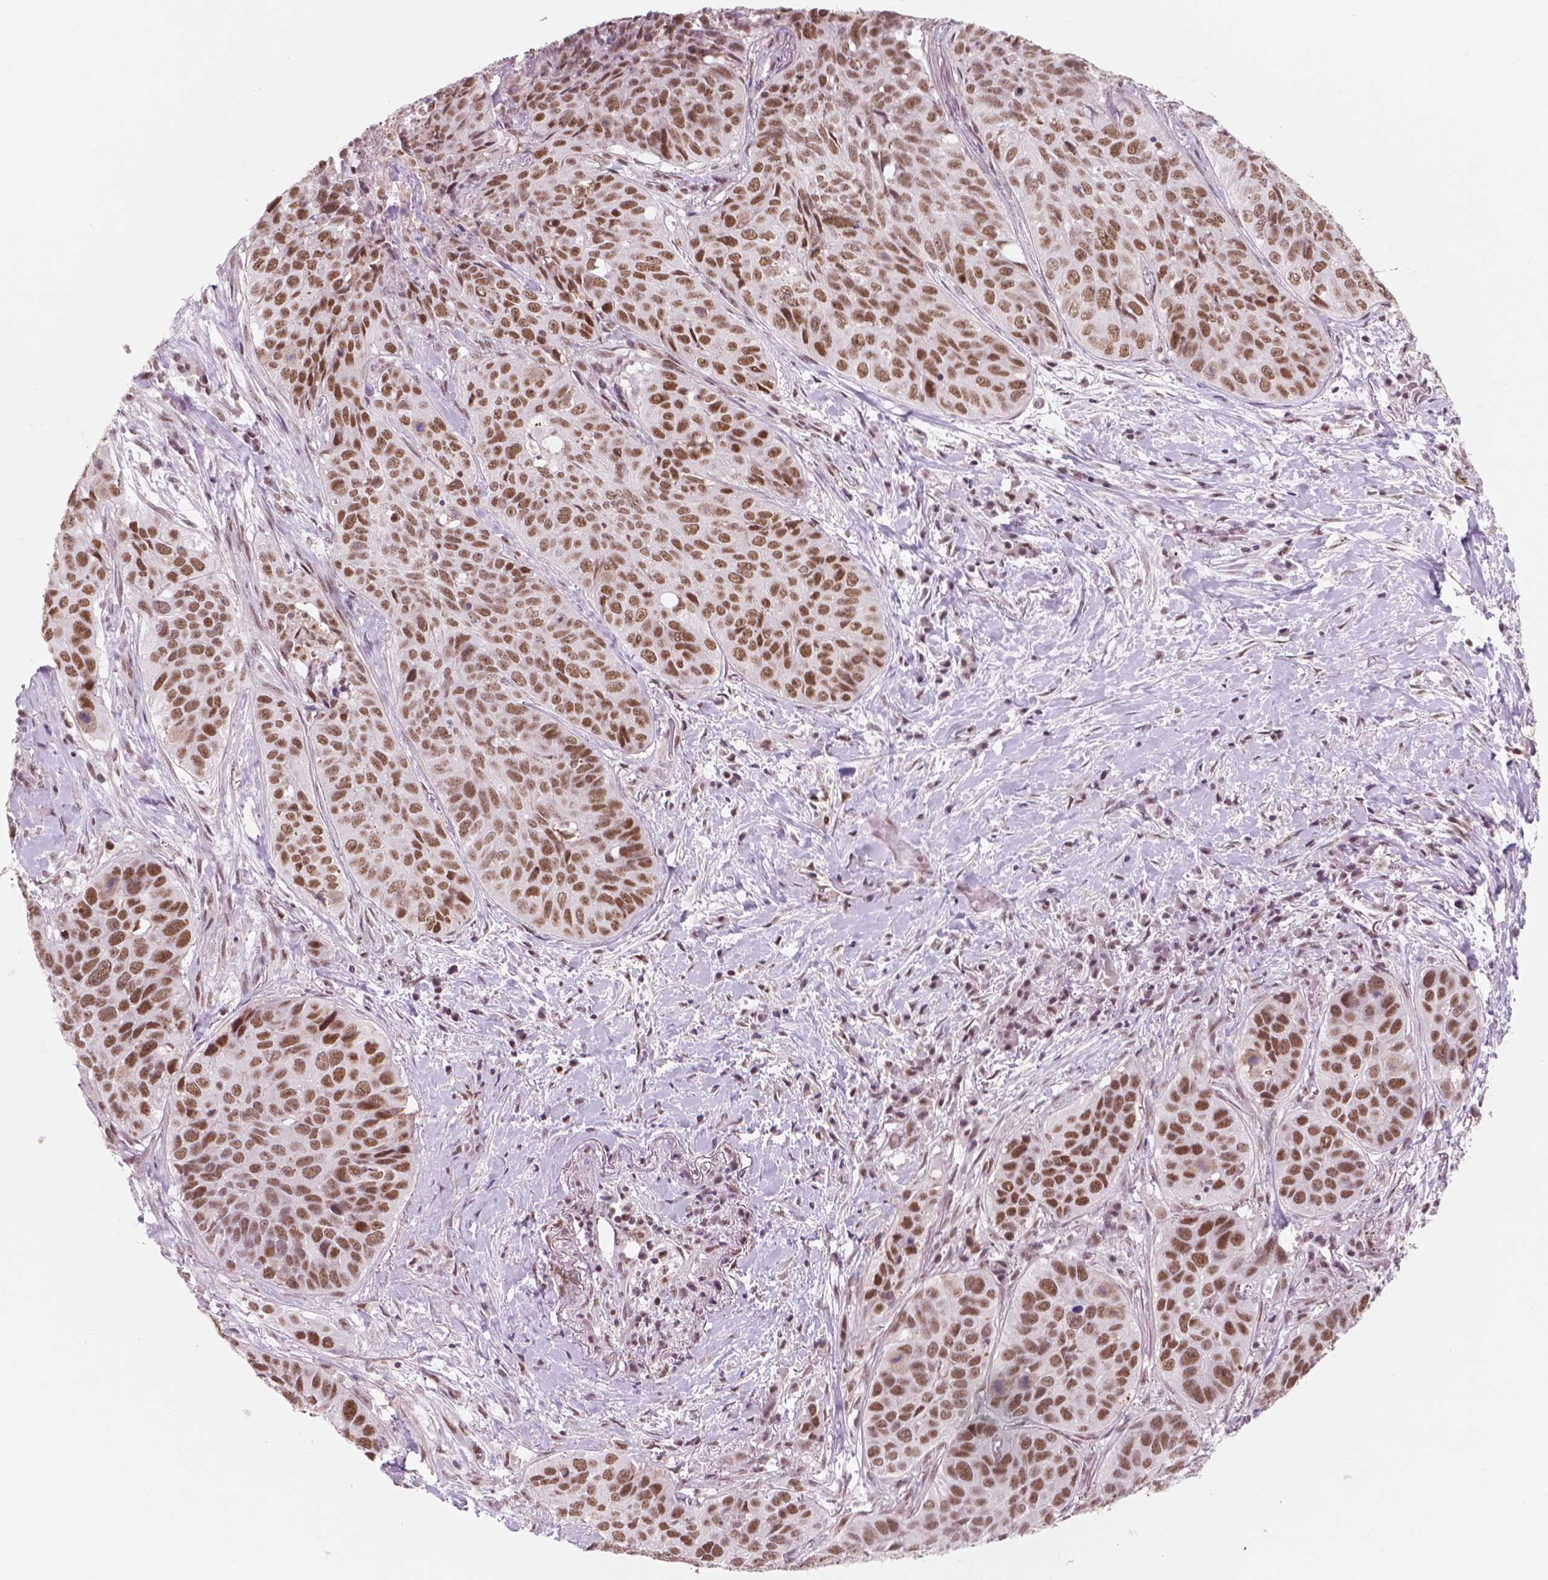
{"staining": {"intensity": "moderate", "quantity": ">75%", "location": "nuclear"}, "tissue": "lung cancer", "cell_type": "Tumor cells", "image_type": "cancer", "snomed": [{"axis": "morphology", "description": "Normal tissue, NOS"}, {"axis": "morphology", "description": "Squamous cell carcinoma, NOS"}, {"axis": "topography", "description": "Bronchus"}, {"axis": "topography", "description": "Lung"}], "caption": "Brown immunohistochemical staining in lung squamous cell carcinoma demonstrates moderate nuclear staining in about >75% of tumor cells.", "gene": "CTR9", "patient": {"sex": "male", "age": 64}}